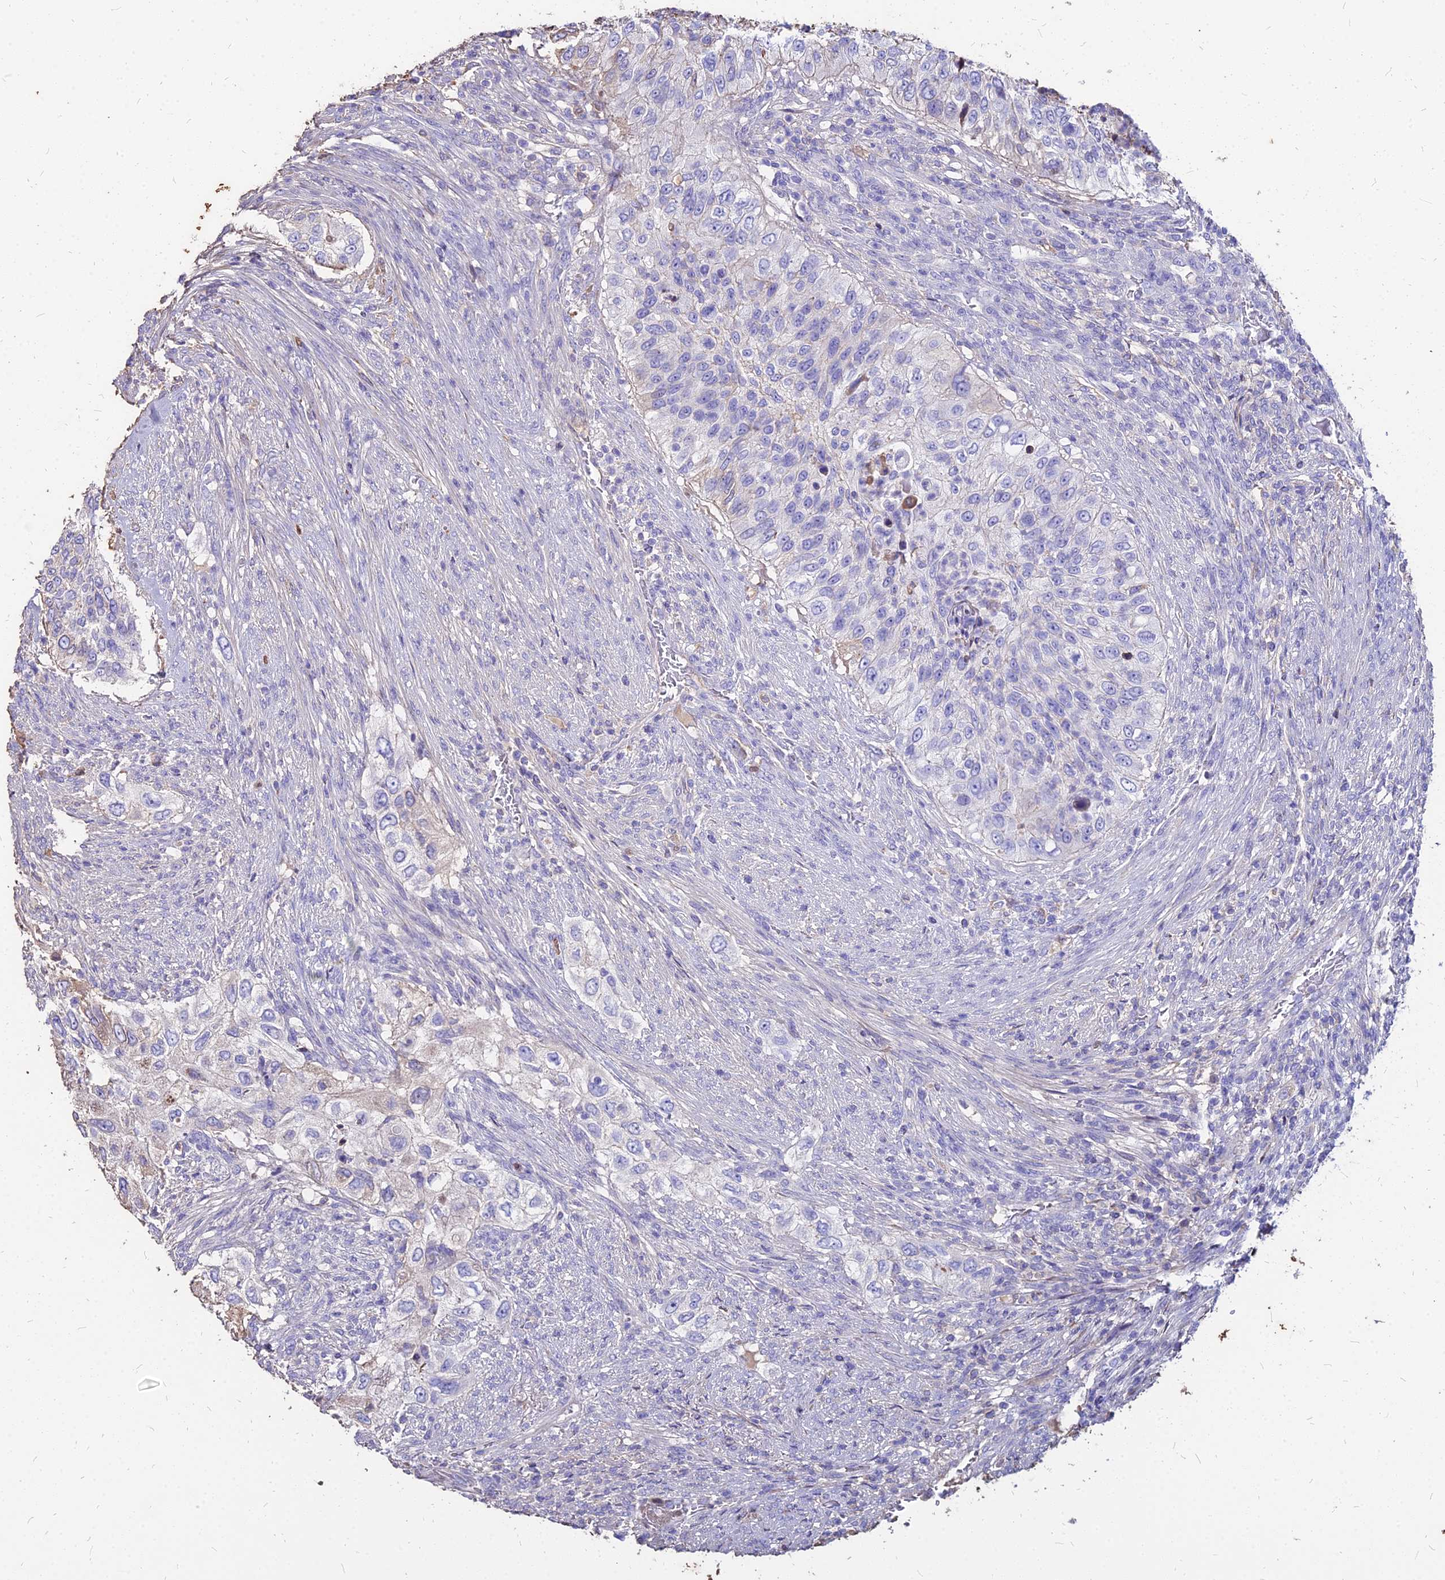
{"staining": {"intensity": "weak", "quantity": "<25%", "location": "cytoplasmic/membranous"}, "tissue": "urothelial cancer", "cell_type": "Tumor cells", "image_type": "cancer", "snomed": [{"axis": "morphology", "description": "Urothelial carcinoma, High grade"}, {"axis": "topography", "description": "Urinary bladder"}], "caption": "This is an immunohistochemistry photomicrograph of urothelial cancer. There is no positivity in tumor cells.", "gene": "NME5", "patient": {"sex": "female", "age": 60}}